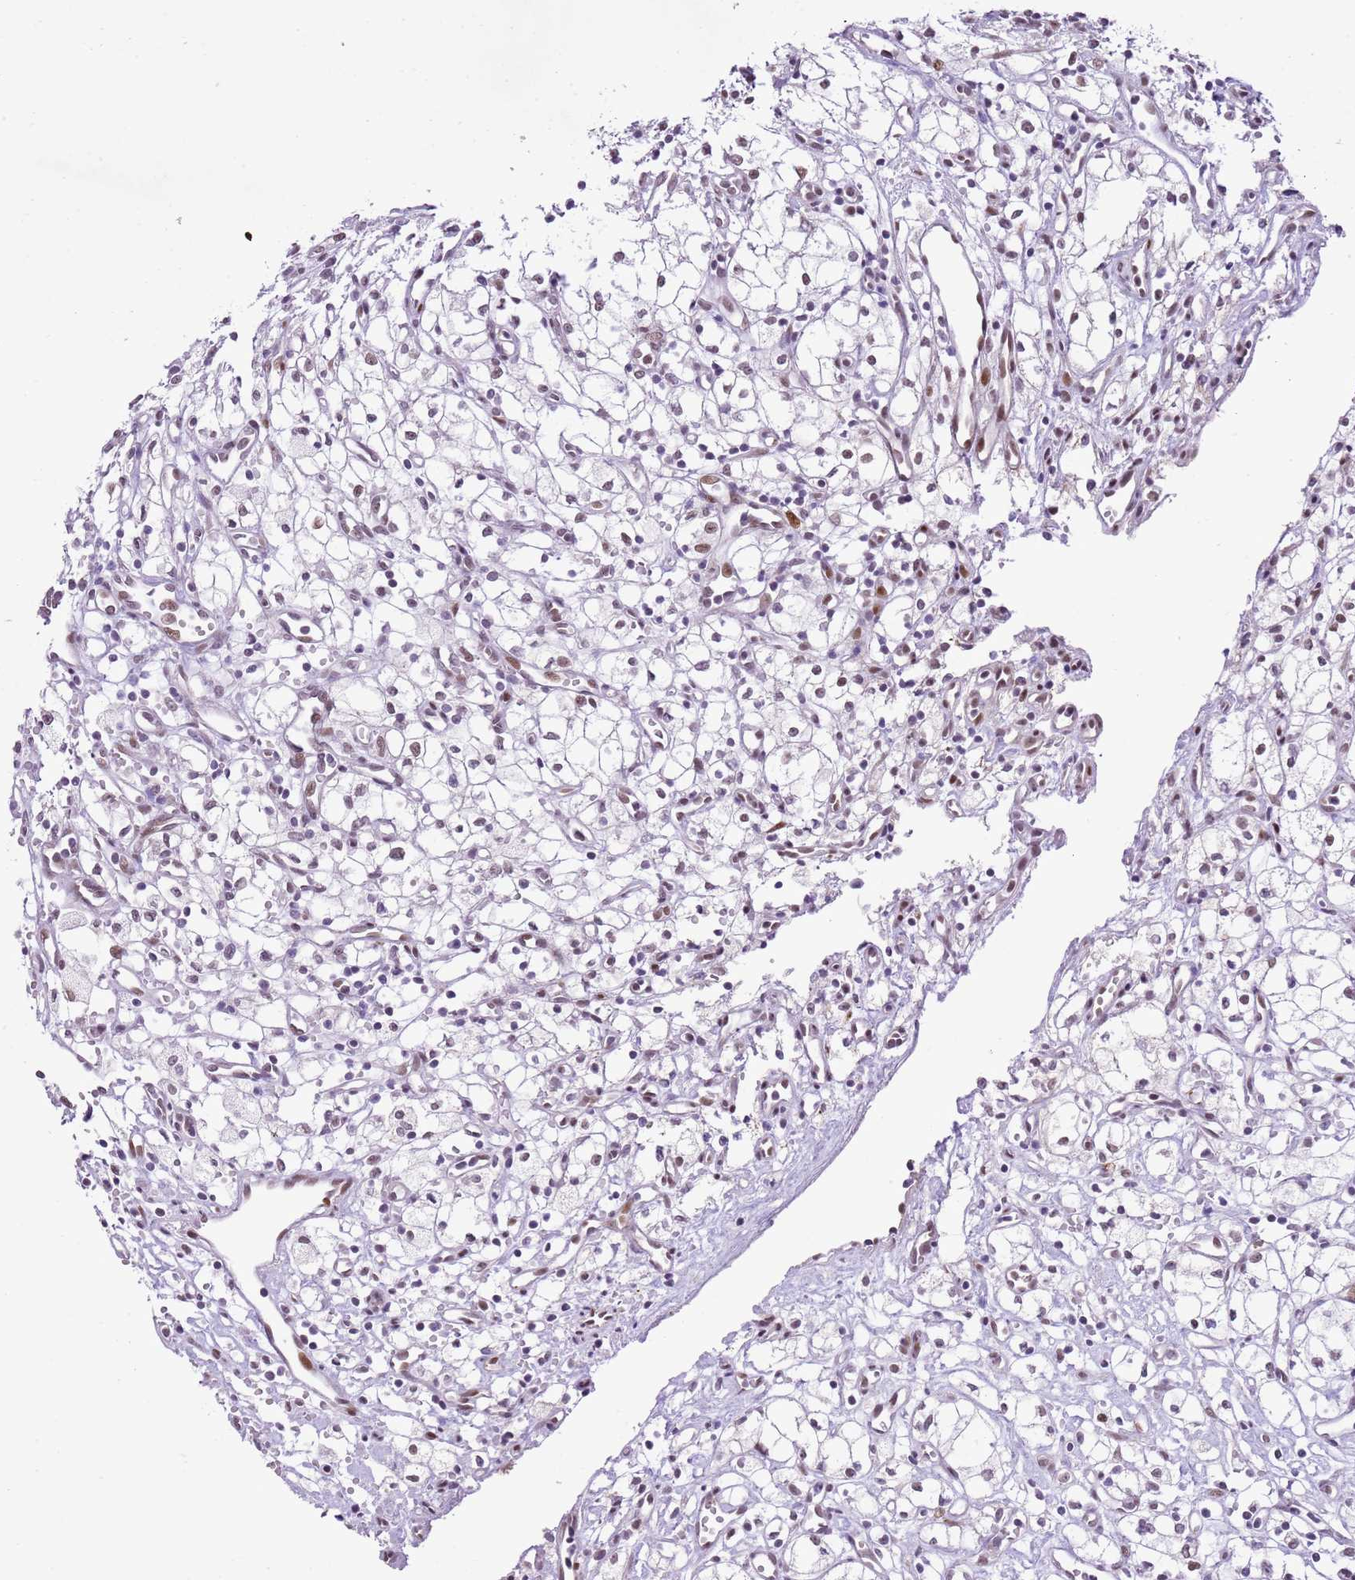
{"staining": {"intensity": "weak", "quantity": "<25%", "location": "nuclear"}, "tissue": "renal cancer", "cell_type": "Tumor cells", "image_type": "cancer", "snomed": [{"axis": "morphology", "description": "Adenocarcinoma, NOS"}, {"axis": "topography", "description": "Kidney"}], "caption": "Immunohistochemistry (IHC) of renal adenocarcinoma reveals no staining in tumor cells. The staining is performed using DAB (3,3'-diaminobenzidine) brown chromogen with nuclei counter-stained in using hematoxylin.", "gene": "NACC2", "patient": {"sex": "male", "age": 59}}